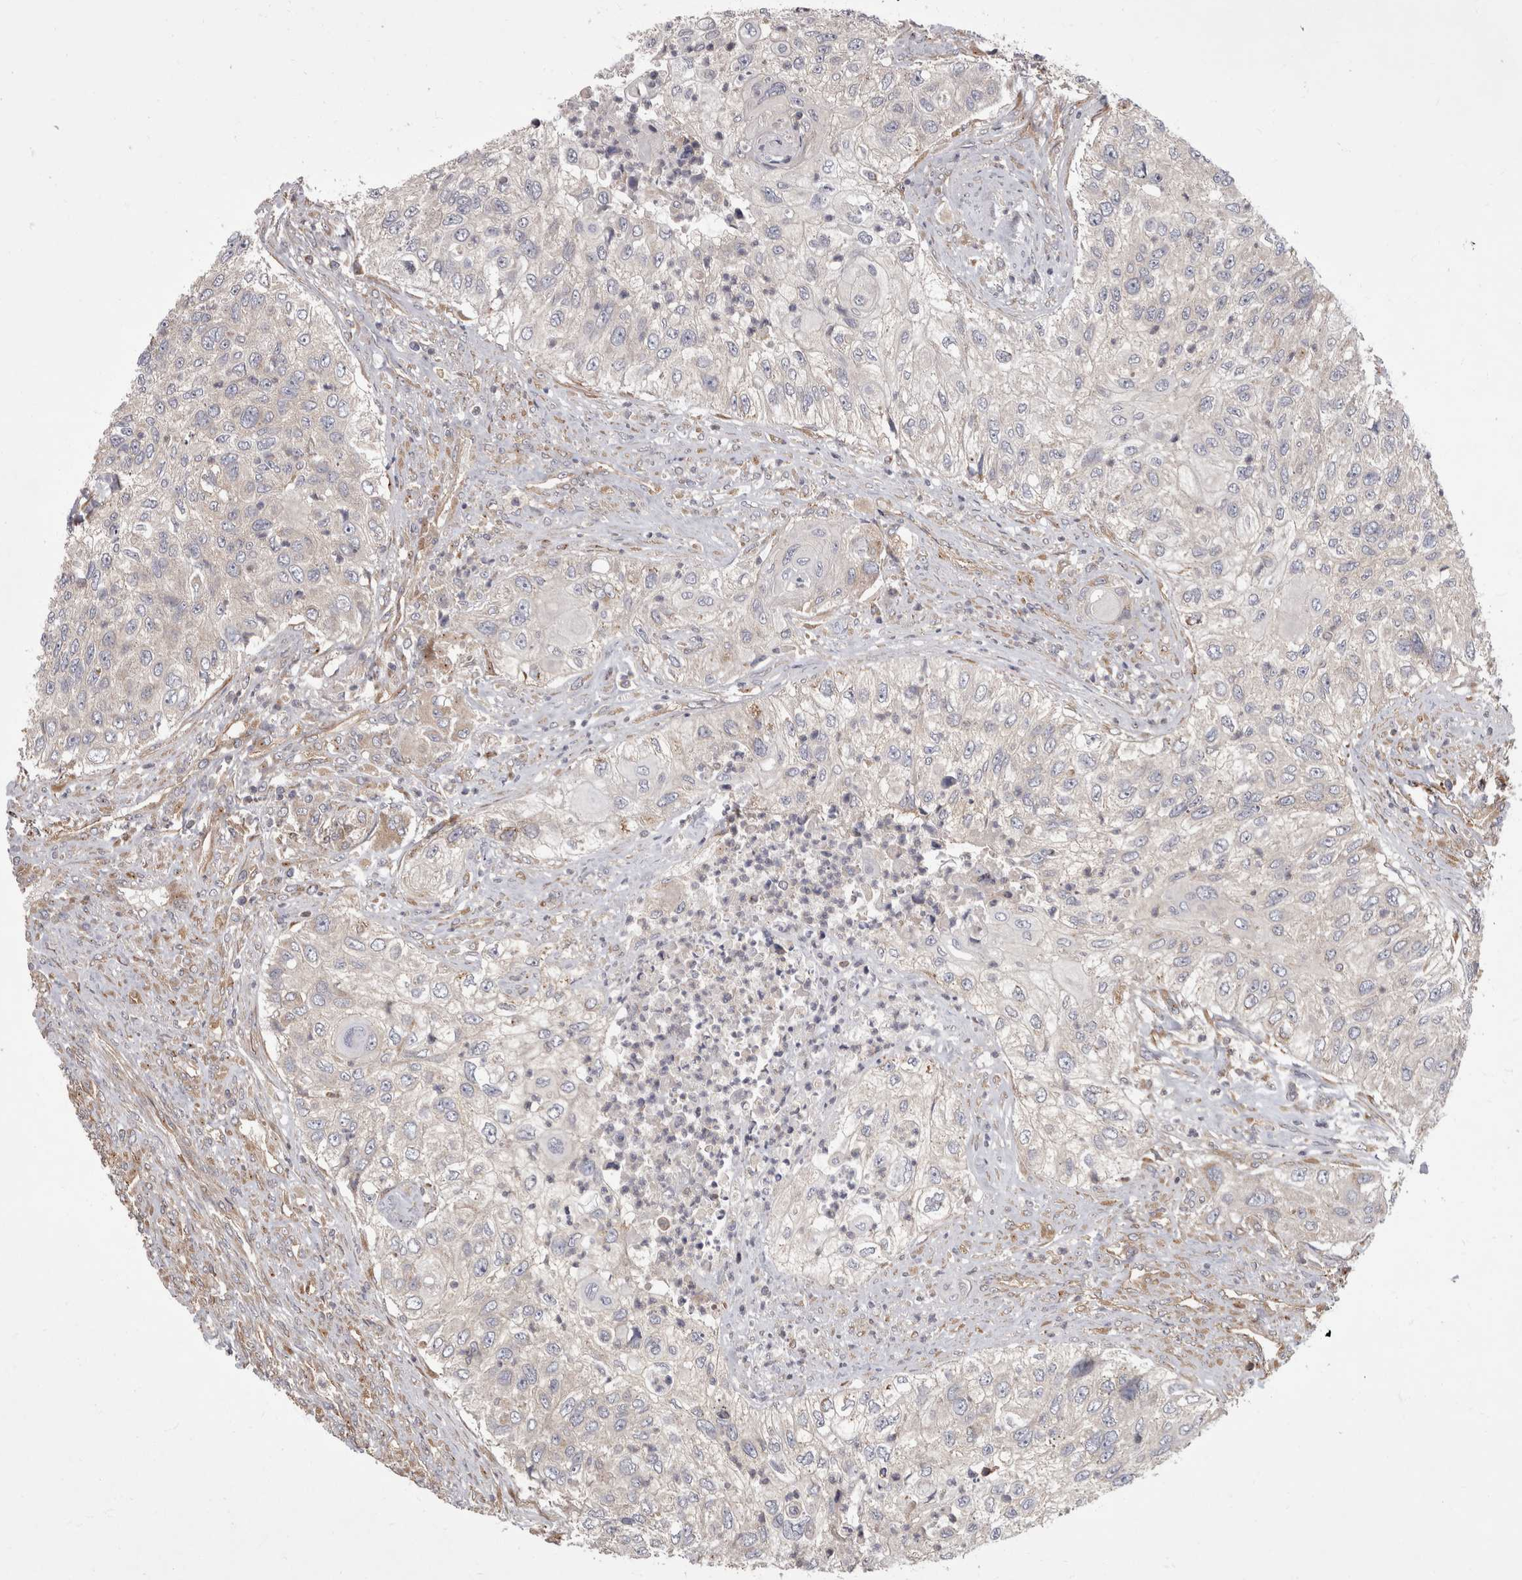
{"staining": {"intensity": "negative", "quantity": "none", "location": "none"}, "tissue": "urothelial cancer", "cell_type": "Tumor cells", "image_type": "cancer", "snomed": [{"axis": "morphology", "description": "Urothelial carcinoma, High grade"}, {"axis": "topography", "description": "Urinary bladder"}], "caption": "IHC micrograph of human urothelial cancer stained for a protein (brown), which reveals no expression in tumor cells.", "gene": "HOOK3", "patient": {"sex": "female", "age": 60}}